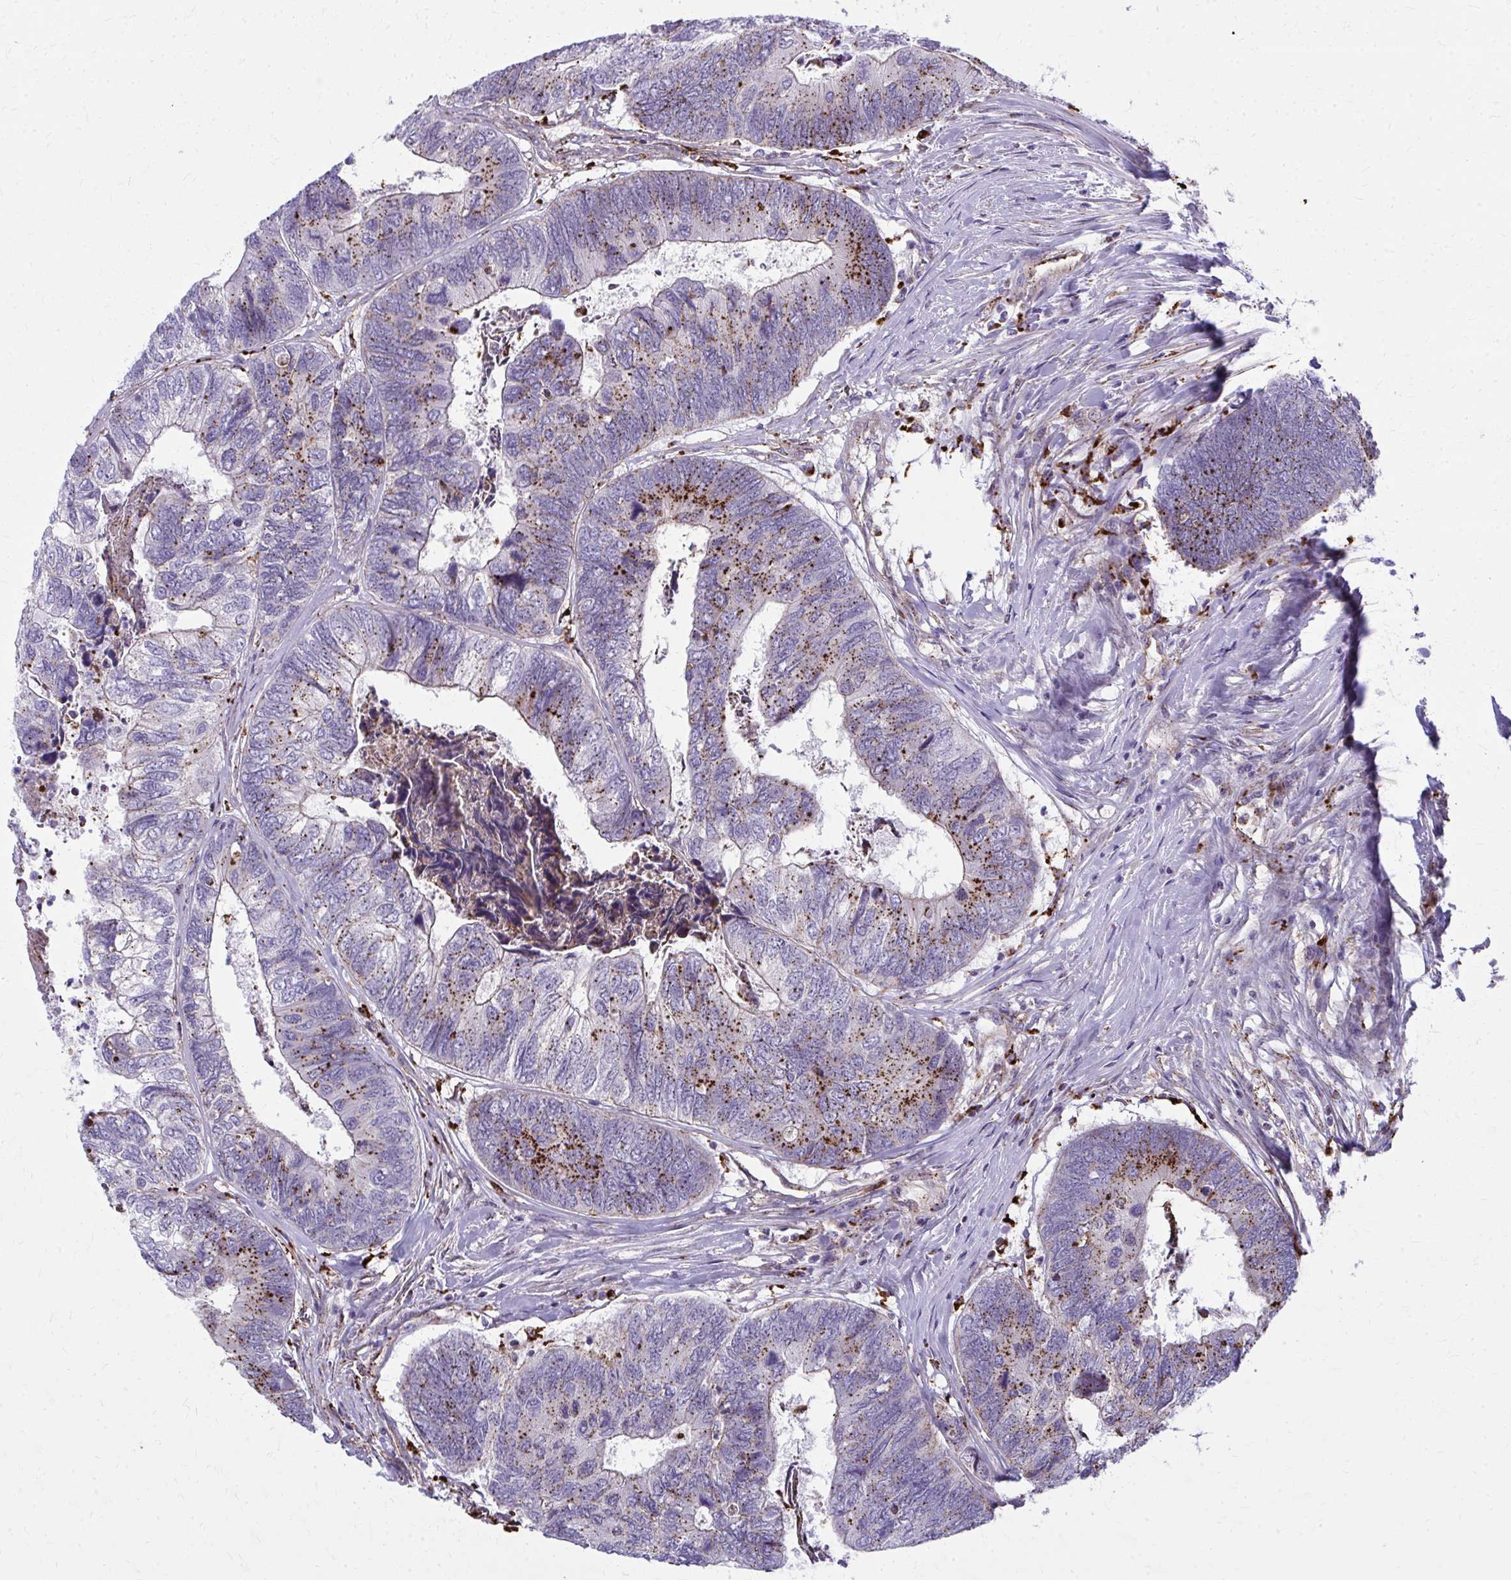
{"staining": {"intensity": "strong", "quantity": "25%-75%", "location": "cytoplasmic/membranous"}, "tissue": "colorectal cancer", "cell_type": "Tumor cells", "image_type": "cancer", "snomed": [{"axis": "morphology", "description": "Adenocarcinoma, NOS"}, {"axis": "topography", "description": "Colon"}], "caption": "Colorectal adenocarcinoma stained with immunohistochemistry (IHC) shows strong cytoplasmic/membranous positivity in about 25%-75% of tumor cells. The staining was performed using DAB (3,3'-diaminobenzidine), with brown indicating positive protein expression. Nuclei are stained blue with hematoxylin.", "gene": "LRRC4B", "patient": {"sex": "female", "age": 67}}